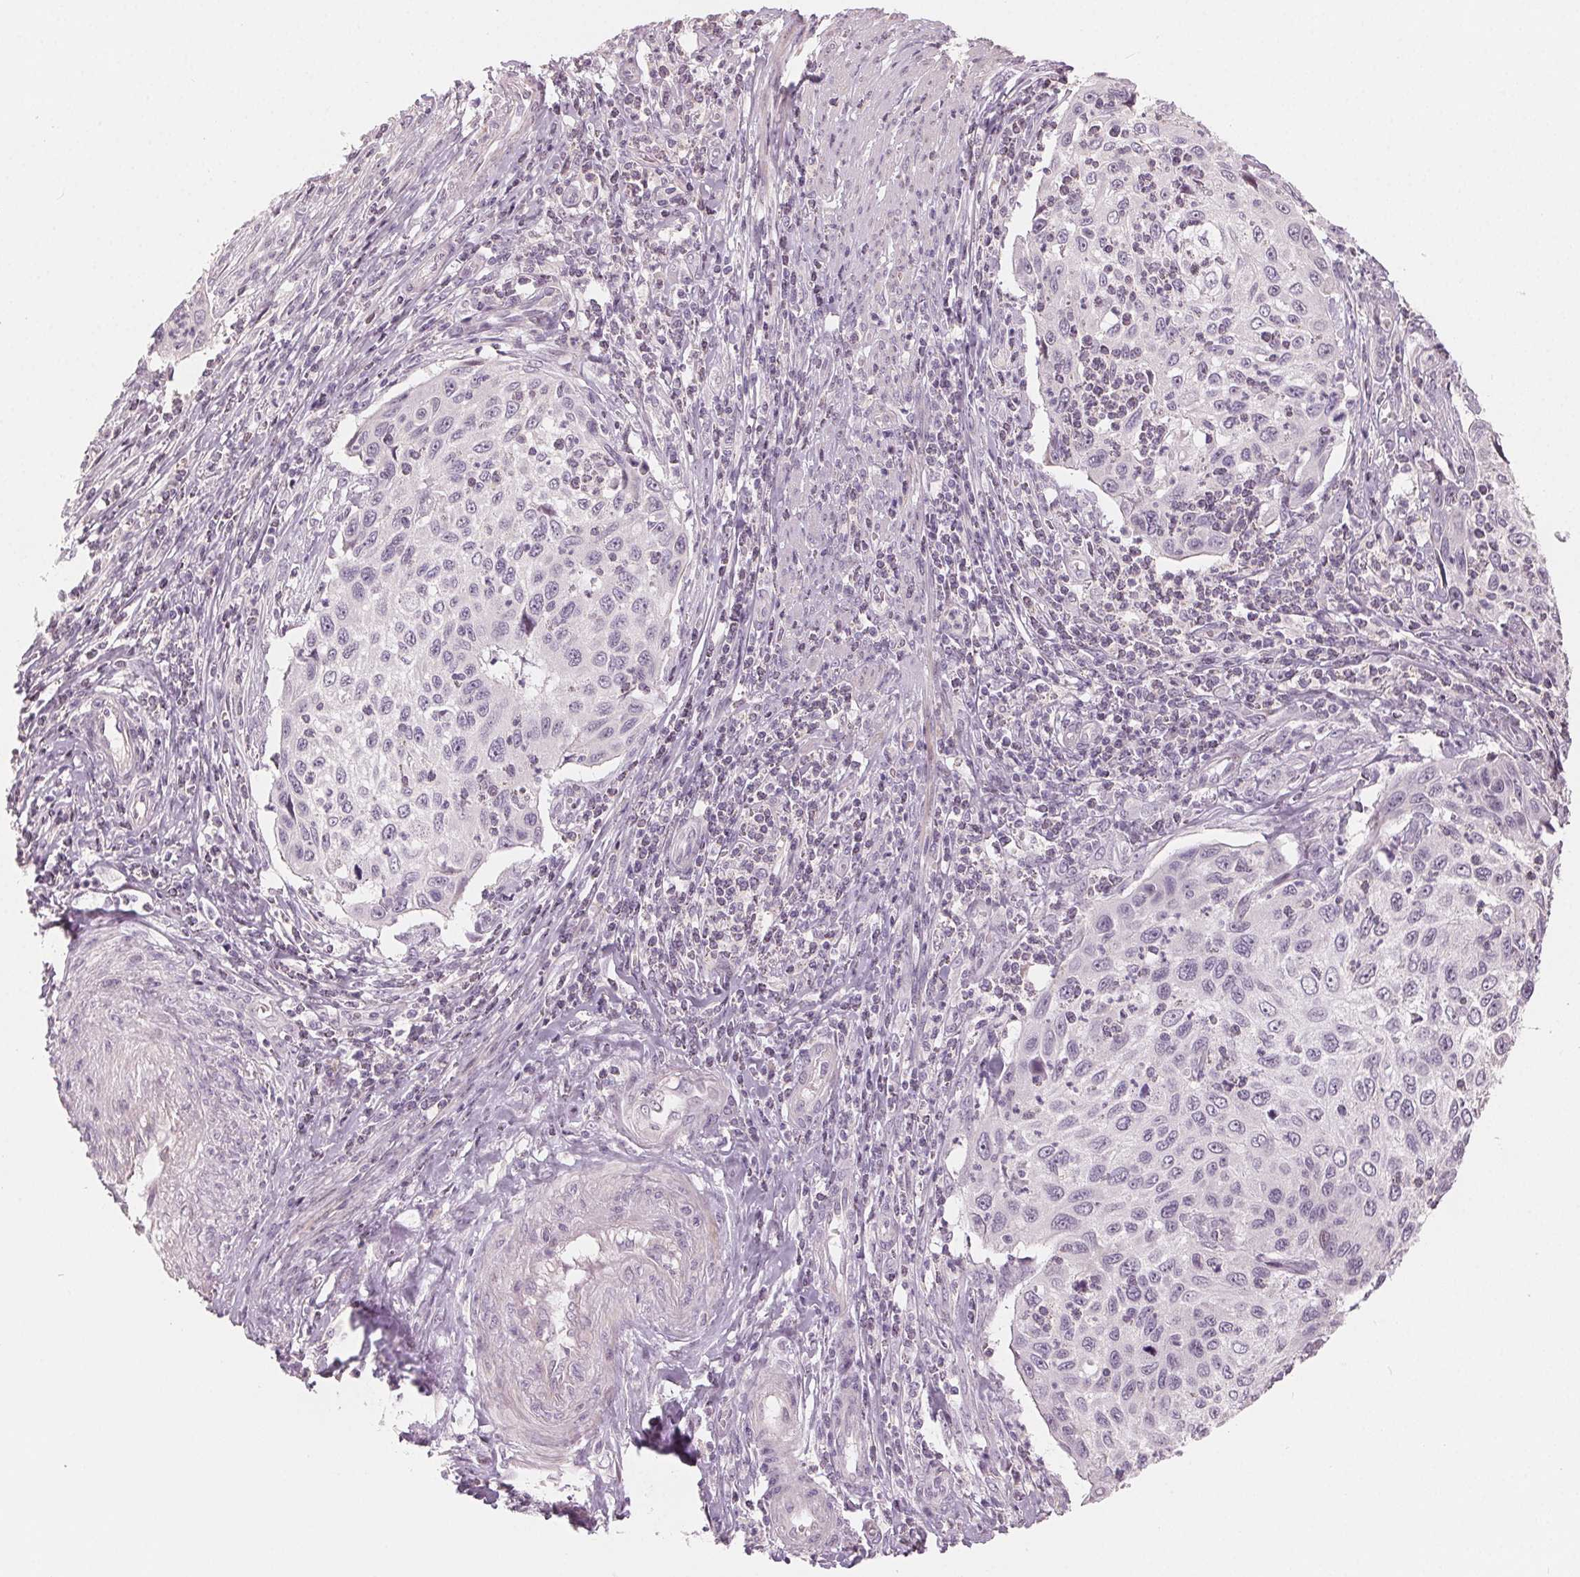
{"staining": {"intensity": "negative", "quantity": "none", "location": "none"}, "tissue": "cervical cancer", "cell_type": "Tumor cells", "image_type": "cancer", "snomed": [{"axis": "morphology", "description": "Squamous cell carcinoma, NOS"}, {"axis": "topography", "description": "Cervix"}], "caption": "Immunohistochemistry micrograph of squamous cell carcinoma (cervical) stained for a protein (brown), which reveals no positivity in tumor cells. The staining is performed using DAB (3,3'-diaminobenzidine) brown chromogen with nuclei counter-stained in using hematoxylin.", "gene": "ZBBX", "patient": {"sex": "female", "age": 70}}